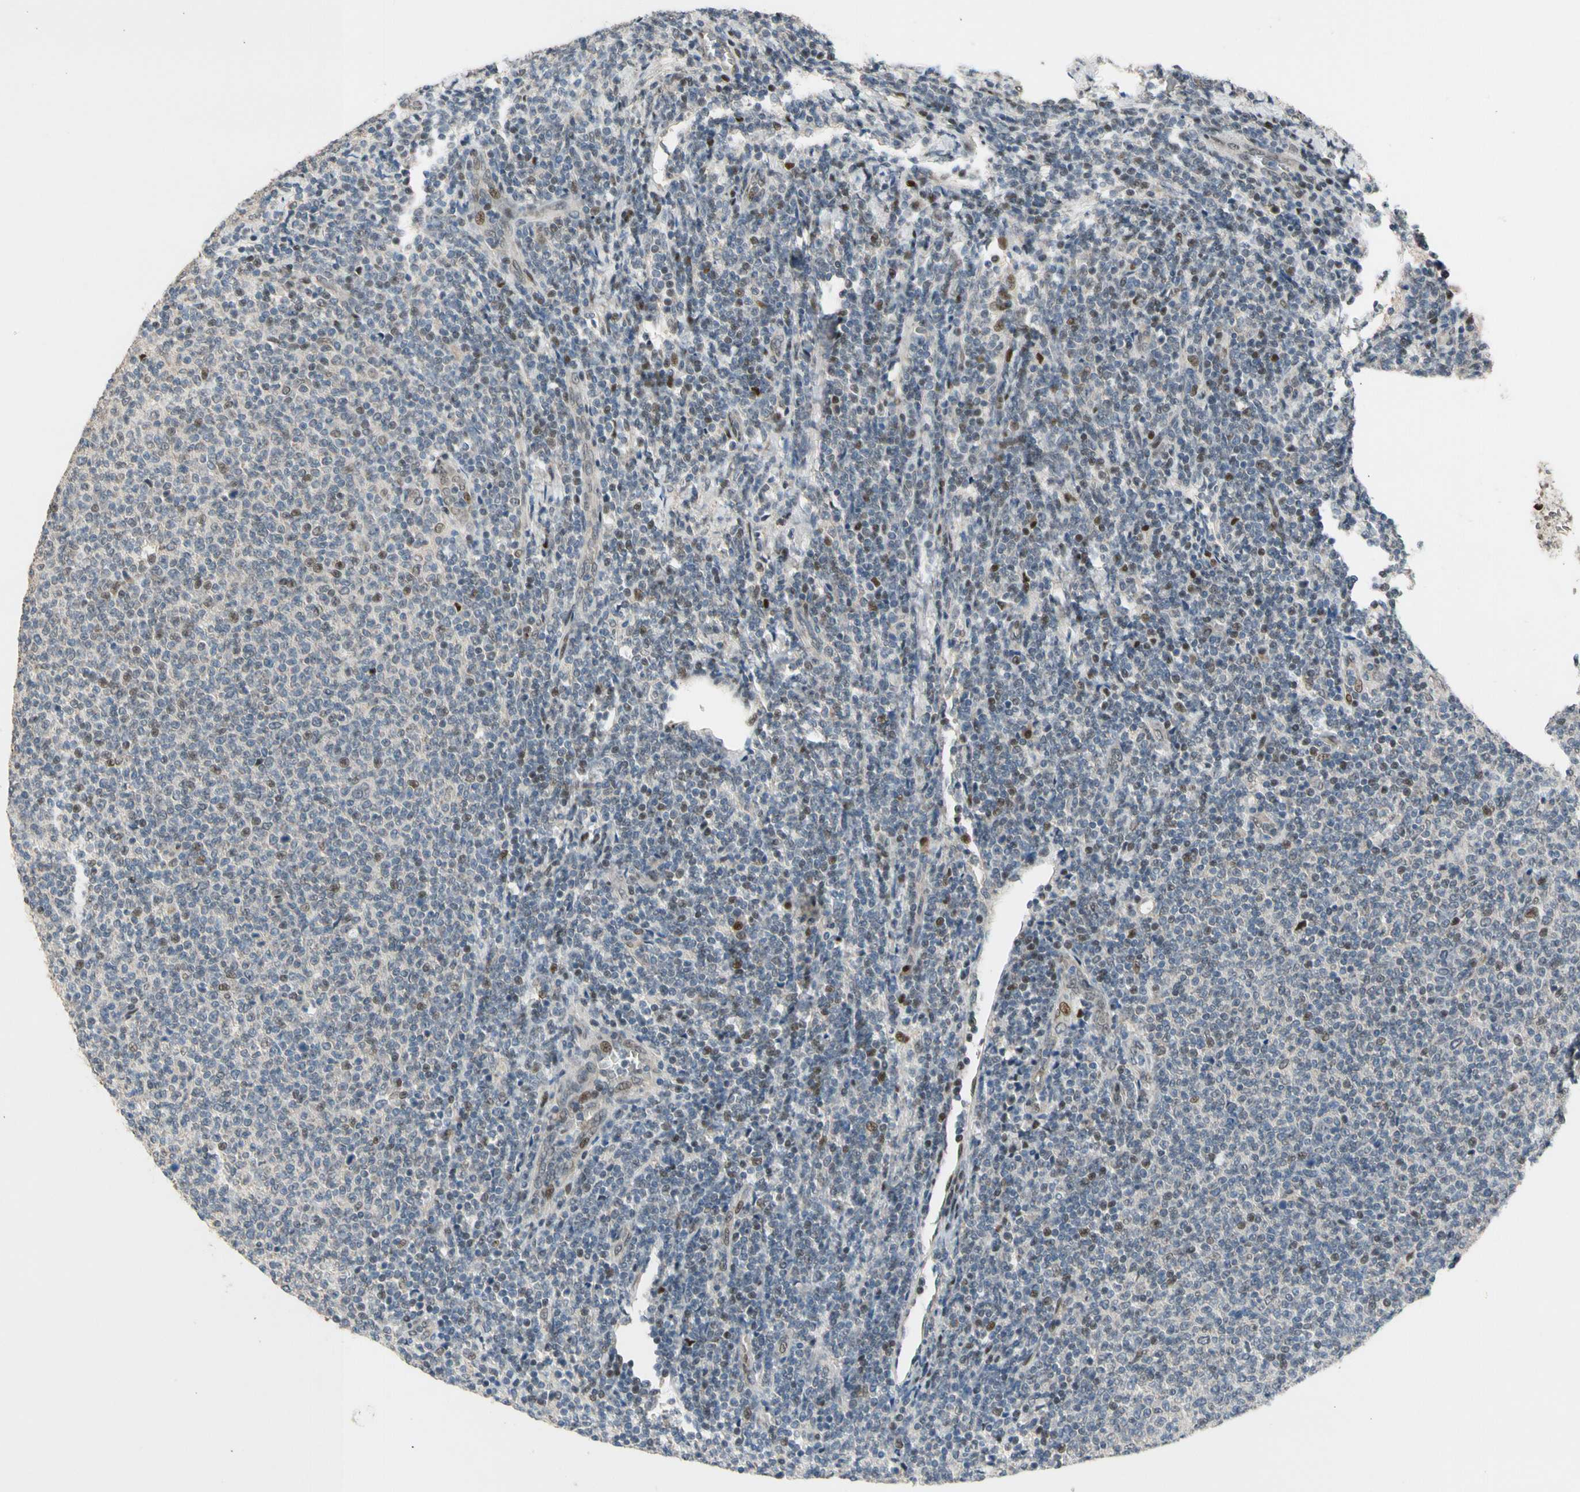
{"staining": {"intensity": "moderate", "quantity": "25%-75%", "location": "nuclear"}, "tissue": "lymphoma", "cell_type": "Tumor cells", "image_type": "cancer", "snomed": [{"axis": "morphology", "description": "Malignant lymphoma, non-Hodgkin's type, Low grade"}, {"axis": "topography", "description": "Lymph node"}], "caption": "Immunohistochemical staining of lymphoma reveals medium levels of moderate nuclear protein staining in approximately 25%-75% of tumor cells.", "gene": "ZNF184", "patient": {"sex": "male", "age": 66}}